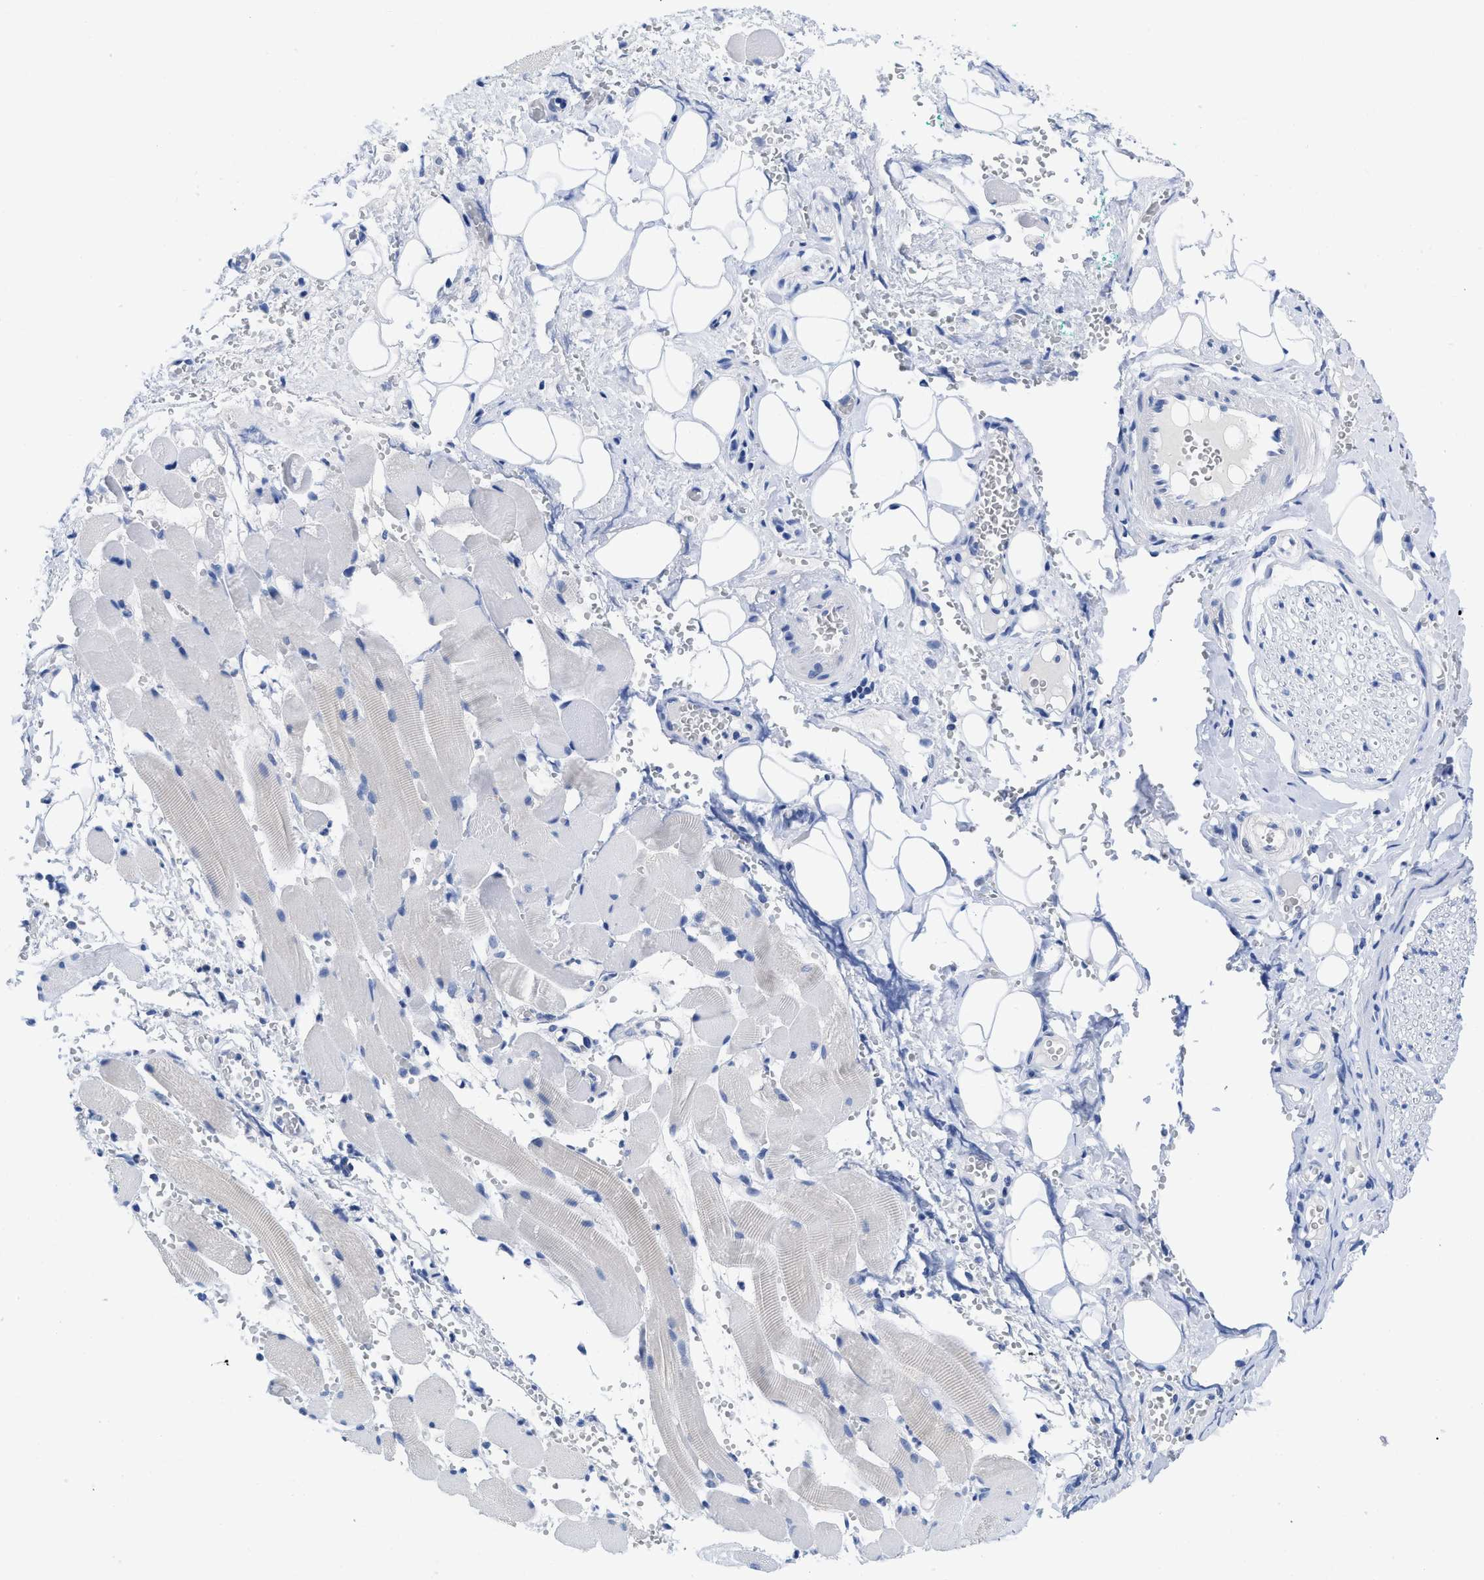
{"staining": {"intensity": "negative", "quantity": "none", "location": "none"}, "tissue": "adipose tissue", "cell_type": "Adipocytes", "image_type": "normal", "snomed": [{"axis": "morphology", "description": "Squamous cell carcinoma, NOS"}, {"axis": "topography", "description": "Oral tissue"}, {"axis": "topography", "description": "Head-Neck"}], "caption": "This is a photomicrograph of immunohistochemistry (IHC) staining of normal adipose tissue, which shows no expression in adipocytes.", "gene": "PYY", "patient": {"sex": "female", "age": 50}}